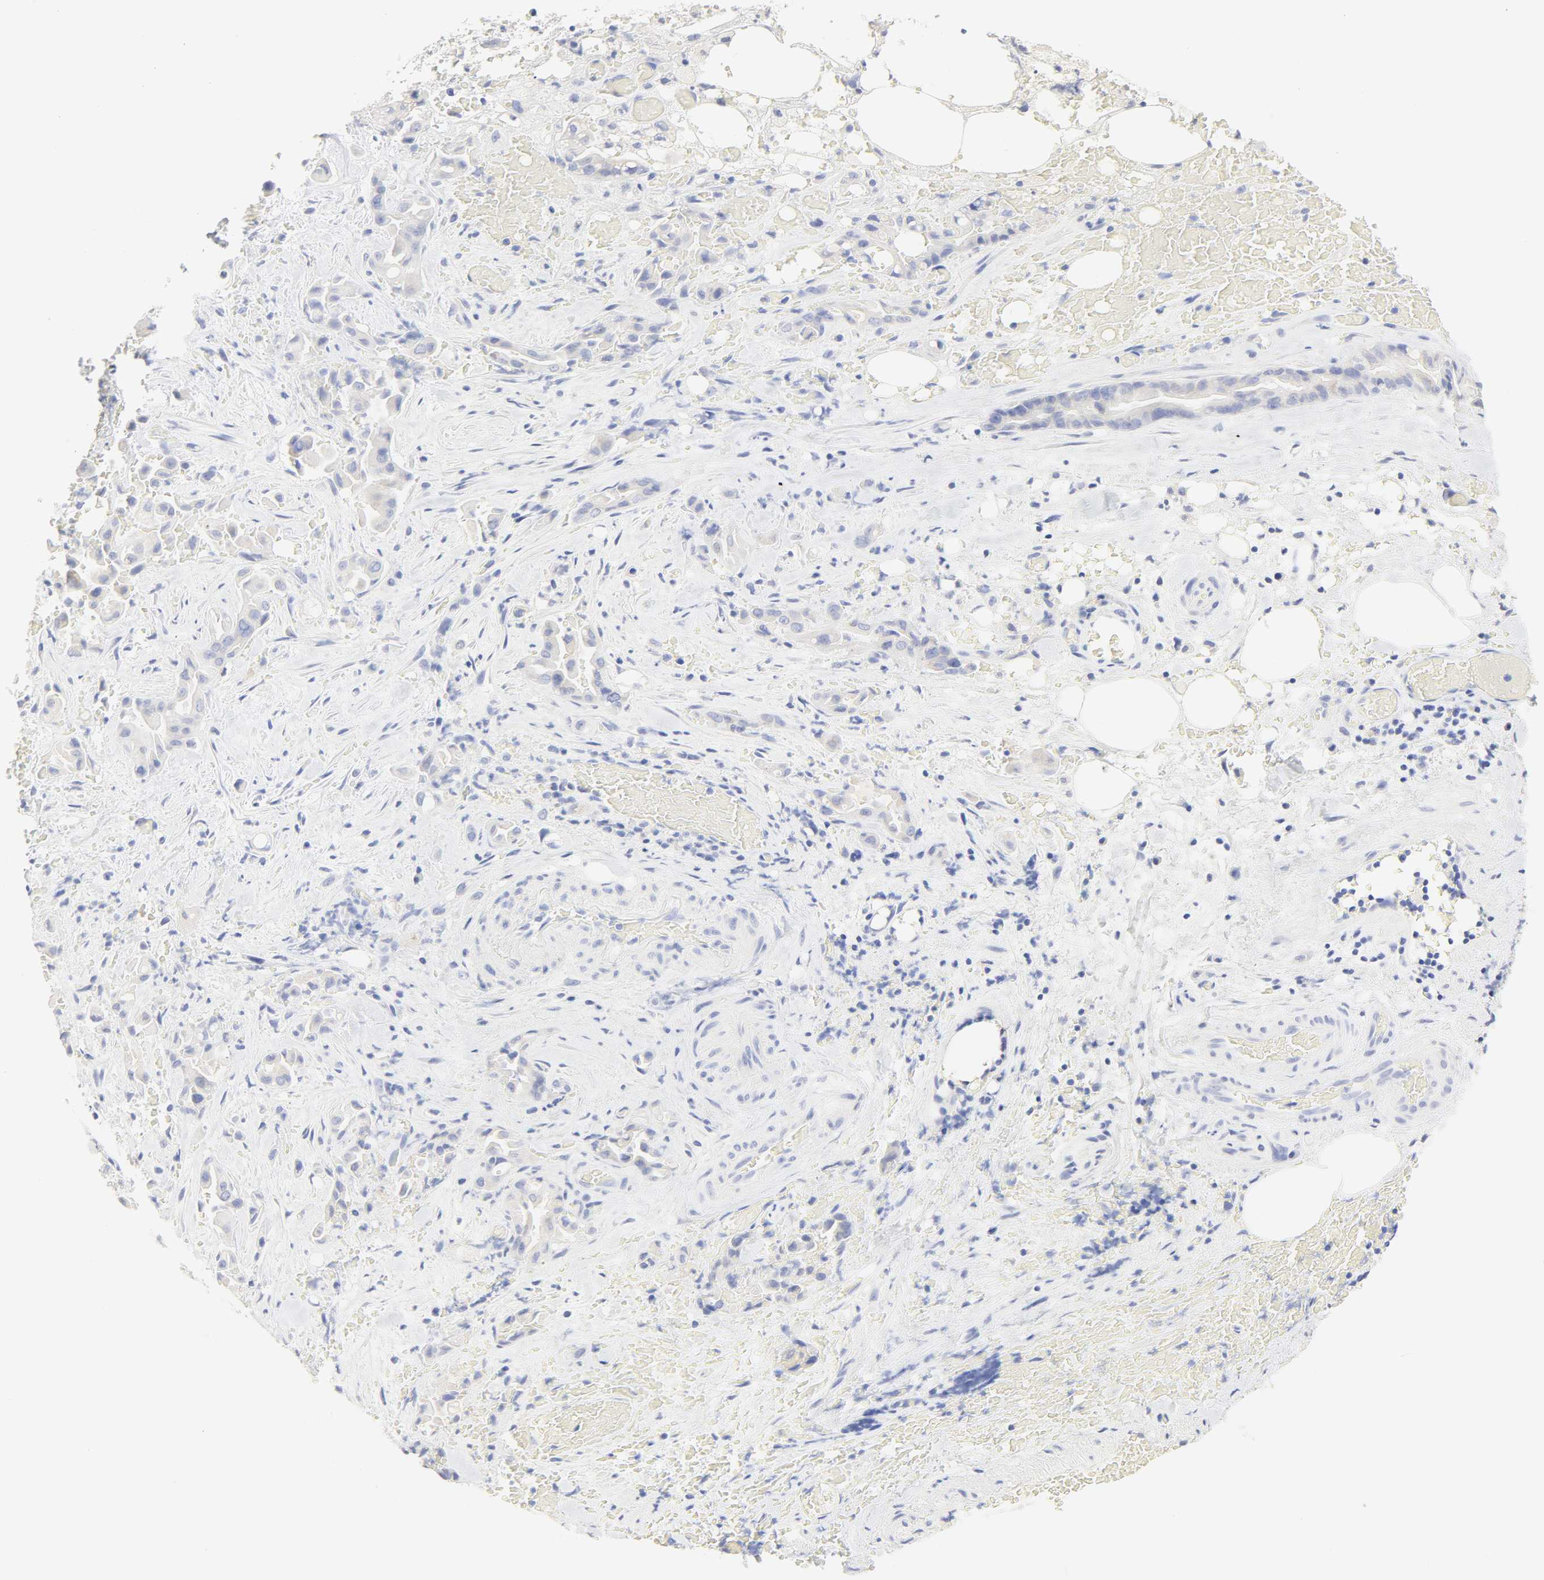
{"staining": {"intensity": "negative", "quantity": "none", "location": "none"}, "tissue": "liver cancer", "cell_type": "Tumor cells", "image_type": "cancer", "snomed": [{"axis": "morphology", "description": "Cholangiocarcinoma"}, {"axis": "topography", "description": "Liver"}], "caption": "Tumor cells show no significant staining in liver cholangiocarcinoma.", "gene": "SLCO1B3", "patient": {"sex": "female", "age": 68}}